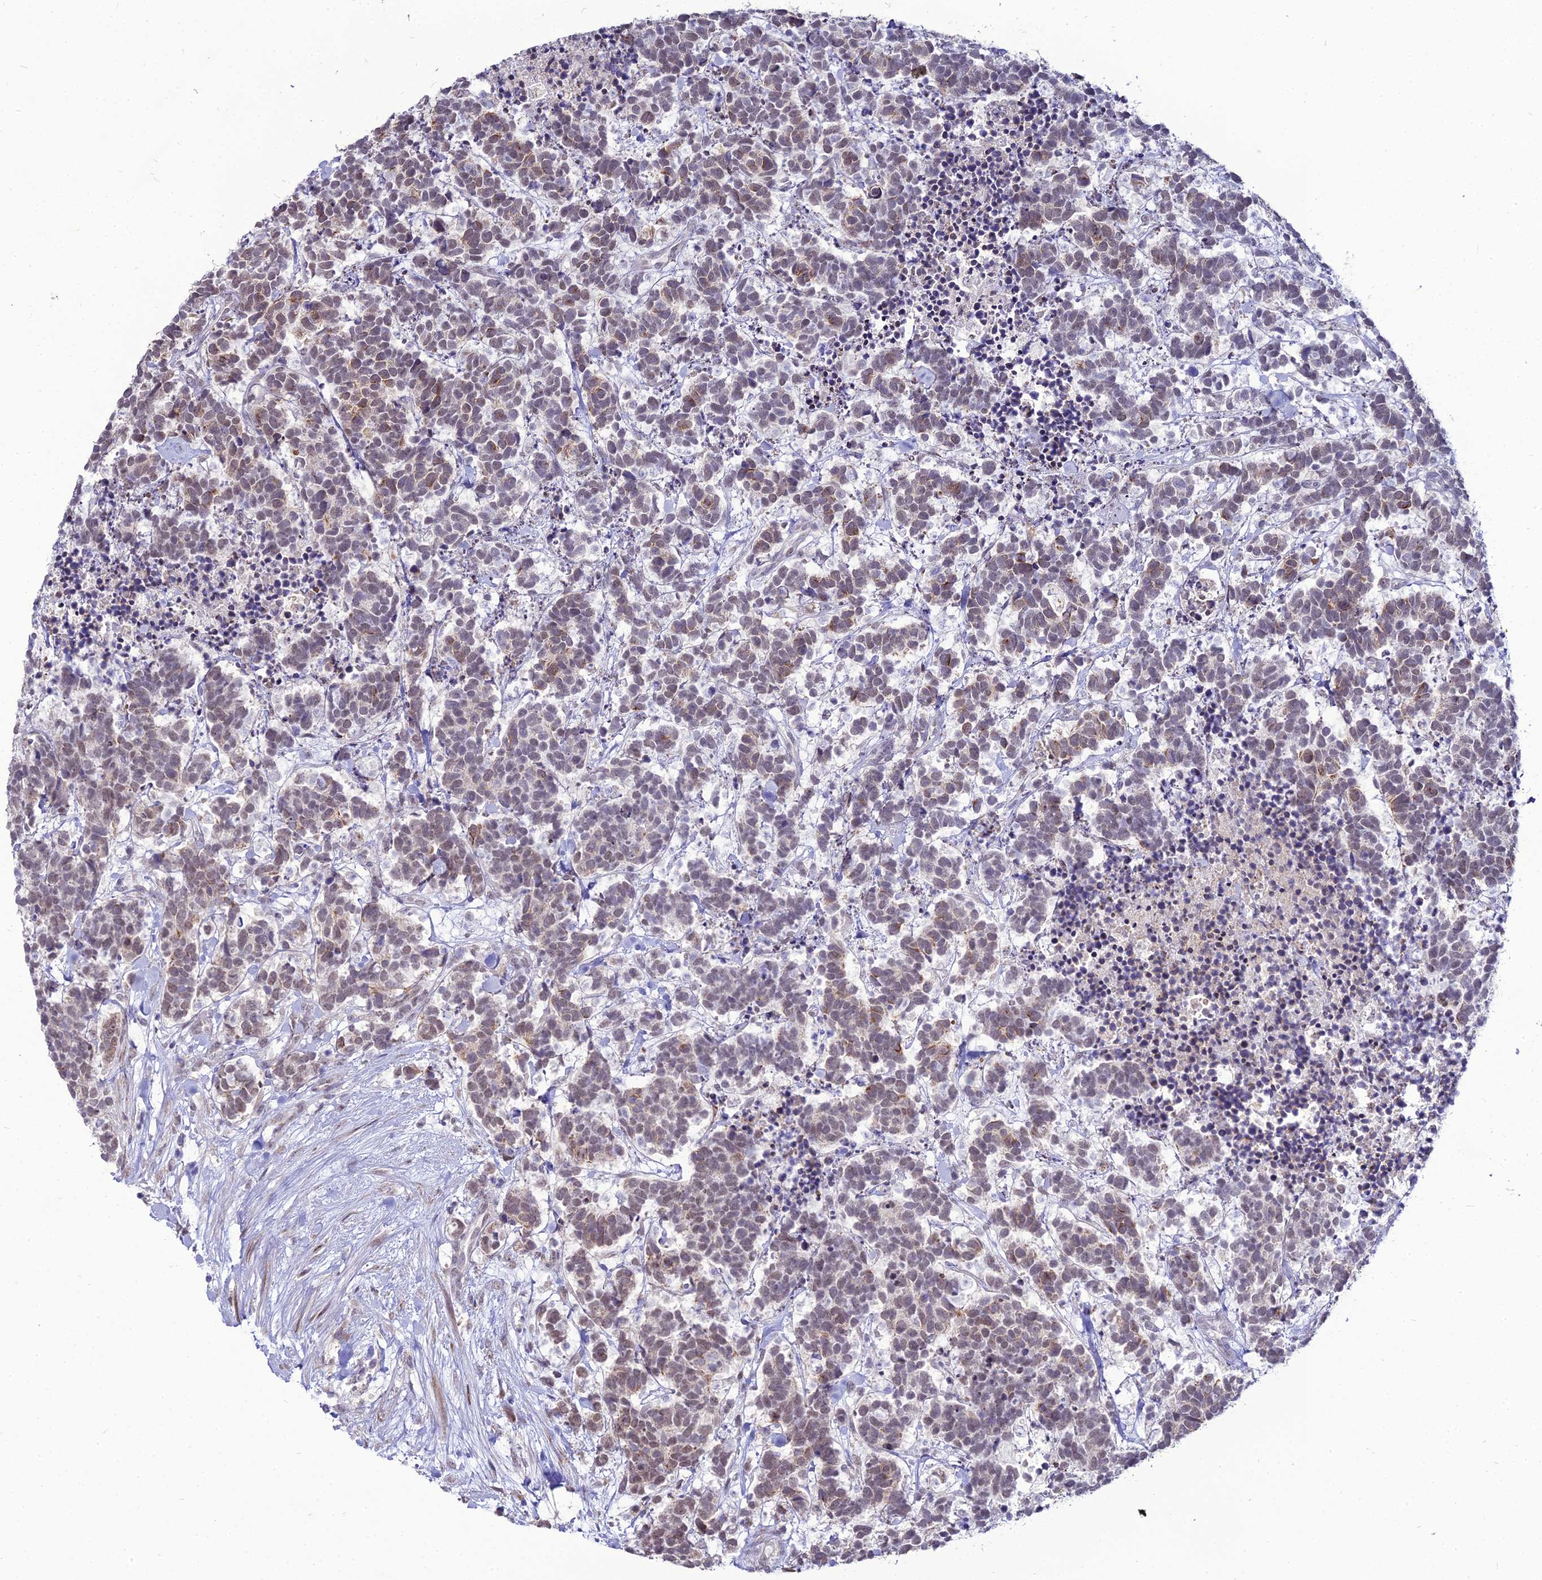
{"staining": {"intensity": "negative", "quantity": "none", "location": "none"}, "tissue": "carcinoid", "cell_type": "Tumor cells", "image_type": "cancer", "snomed": [{"axis": "morphology", "description": "Carcinoma, NOS"}, {"axis": "morphology", "description": "Carcinoid, malignant, NOS"}, {"axis": "topography", "description": "Prostate"}], "caption": "A photomicrograph of human carcinoid is negative for staining in tumor cells.", "gene": "TROAP", "patient": {"sex": "male", "age": 57}}